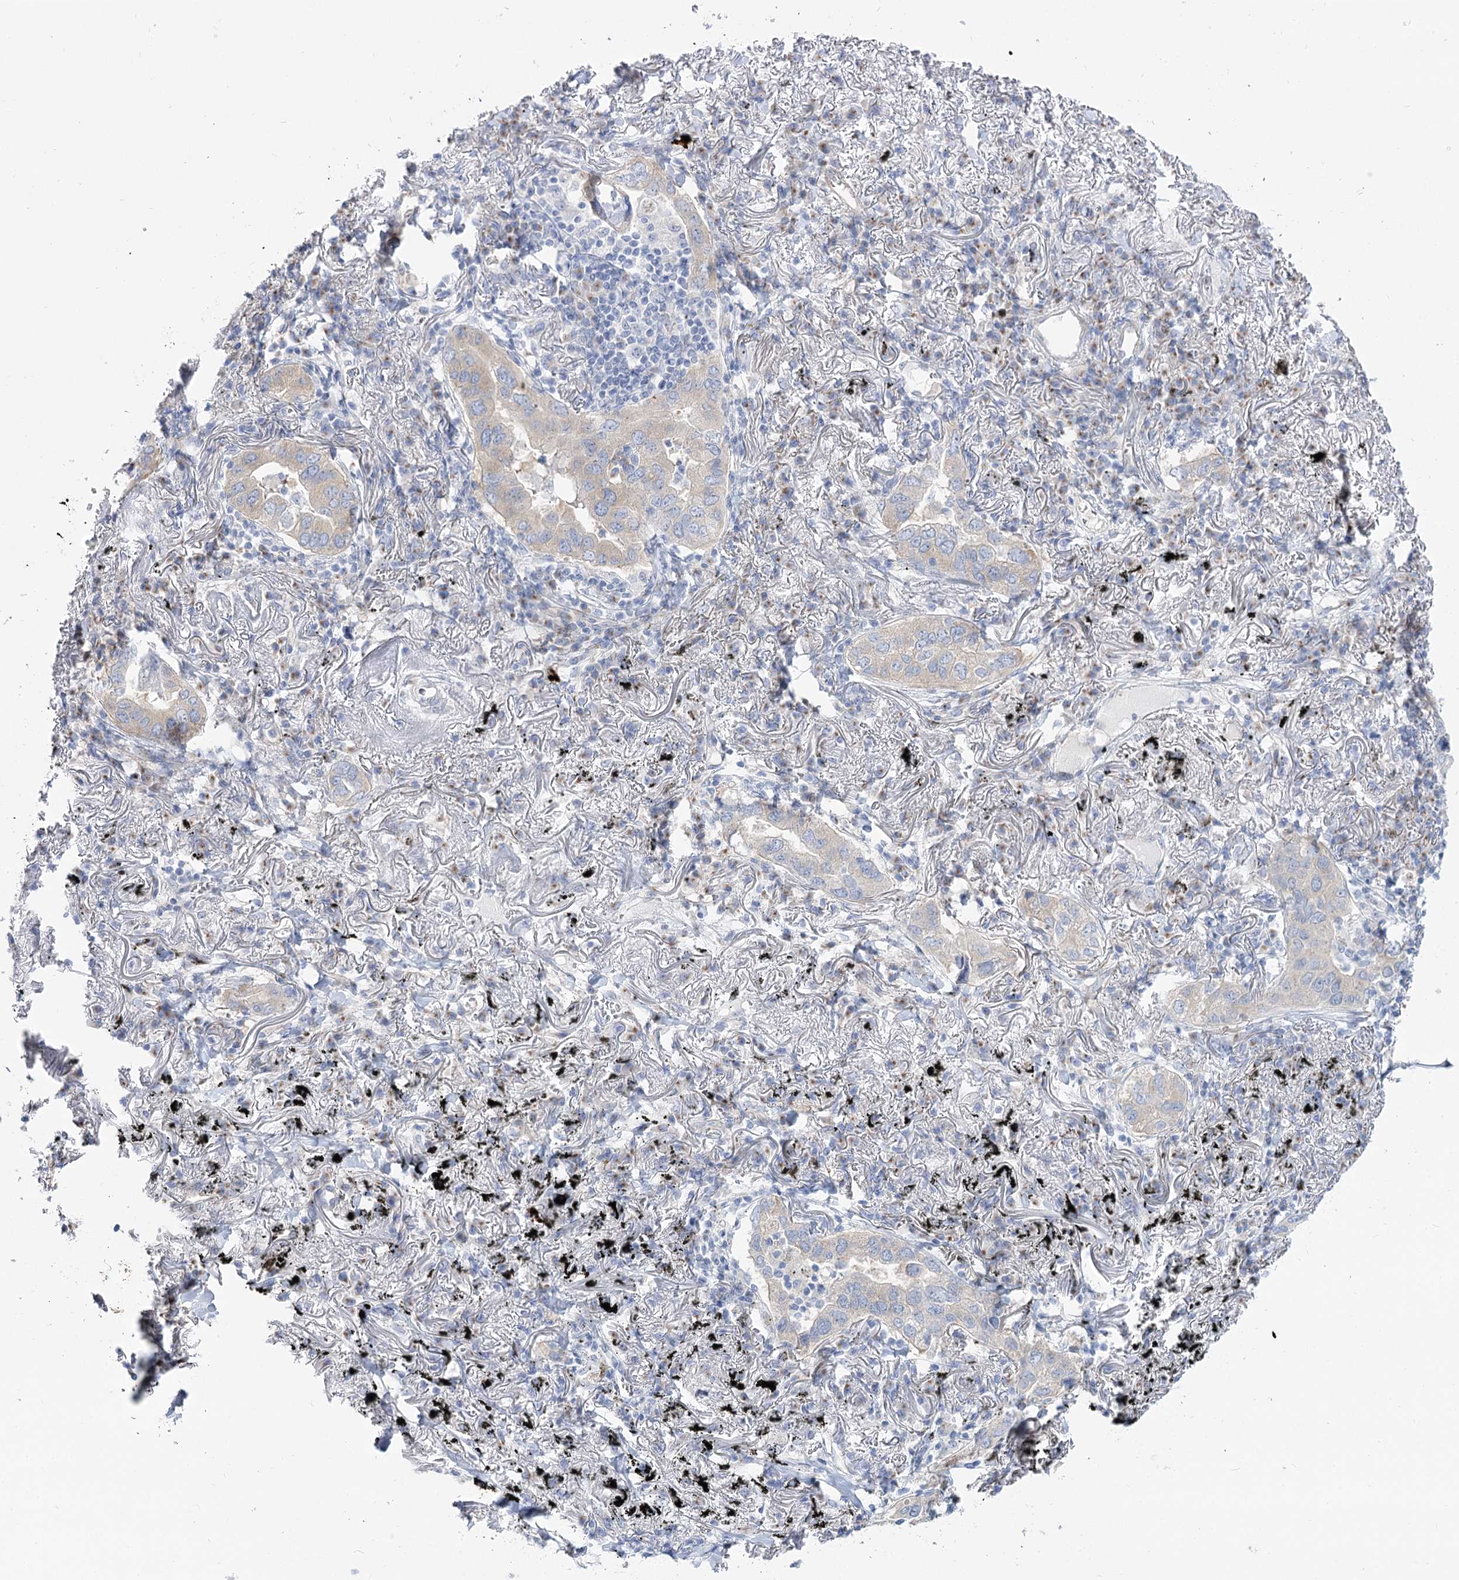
{"staining": {"intensity": "negative", "quantity": "none", "location": "none"}, "tissue": "lung cancer", "cell_type": "Tumor cells", "image_type": "cancer", "snomed": [{"axis": "morphology", "description": "Adenocarcinoma, NOS"}, {"axis": "topography", "description": "Lung"}], "caption": "This photomicrograph is of lung adenocarcinoma stained with immunohistochemistry to label a protein in brown with the nuclei are counter-stained blue. There is no positivity in tumor cells.", "gene": "SUOX", "patient": {"sex": "male", "age": 65}}